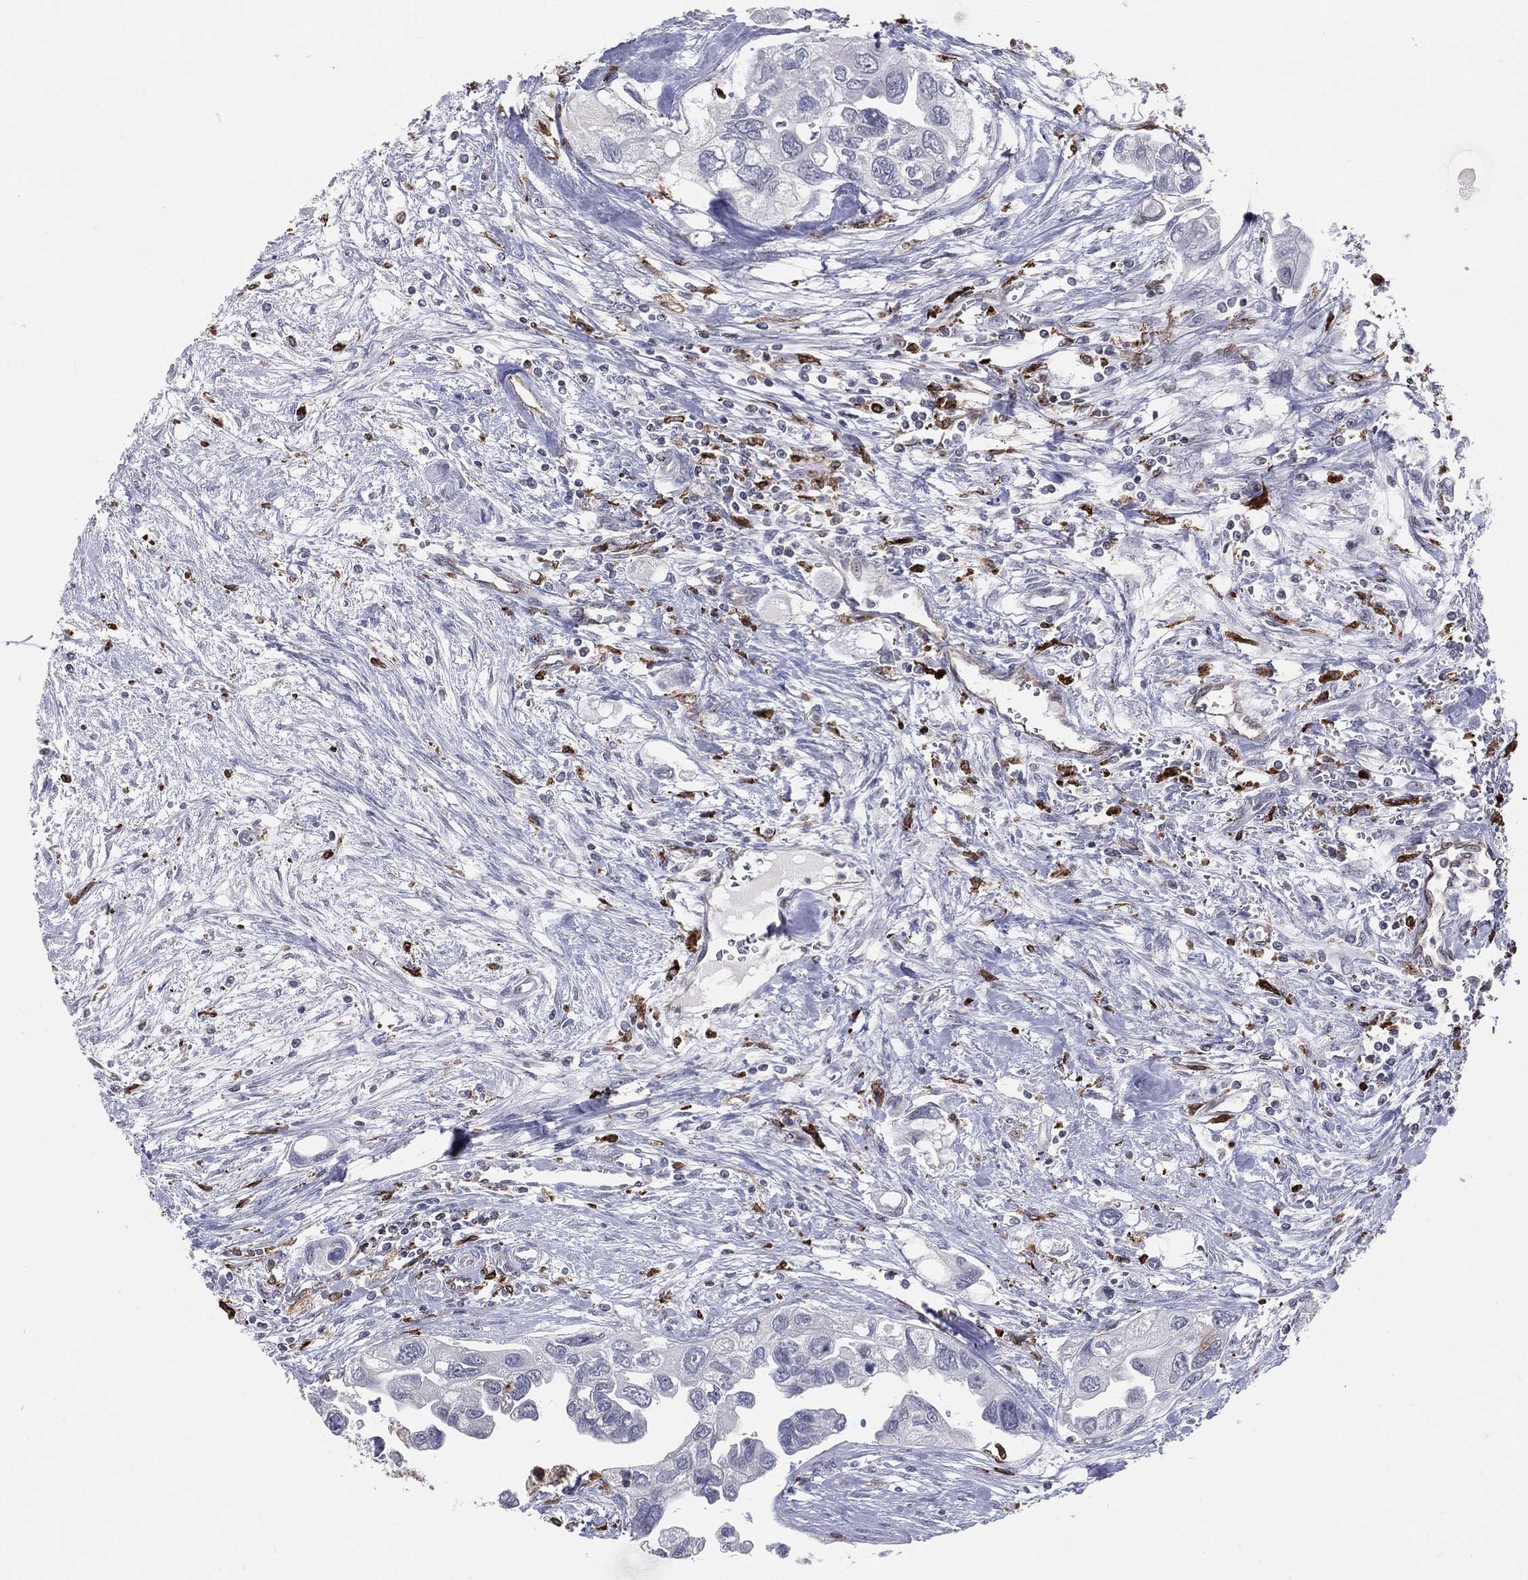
{"staining": {"intensity": "negative", "quantity": "none", "location": "none"}, "tissue": "urothelial cancer", "cell_type": "Tumor cells", "image_type": "cancer", "snomed": [{"axis": "morphology", "description": "Urothelial carcinoma, High grade"}, {"axis": "topography", "description": "Urinary bladder"}], "caption": "Tumor cells are negative for protein expression in human urothelial carcinoma (high-grade).", "gene": "CD74", "patient": {"sex": "male", "age": 59}}